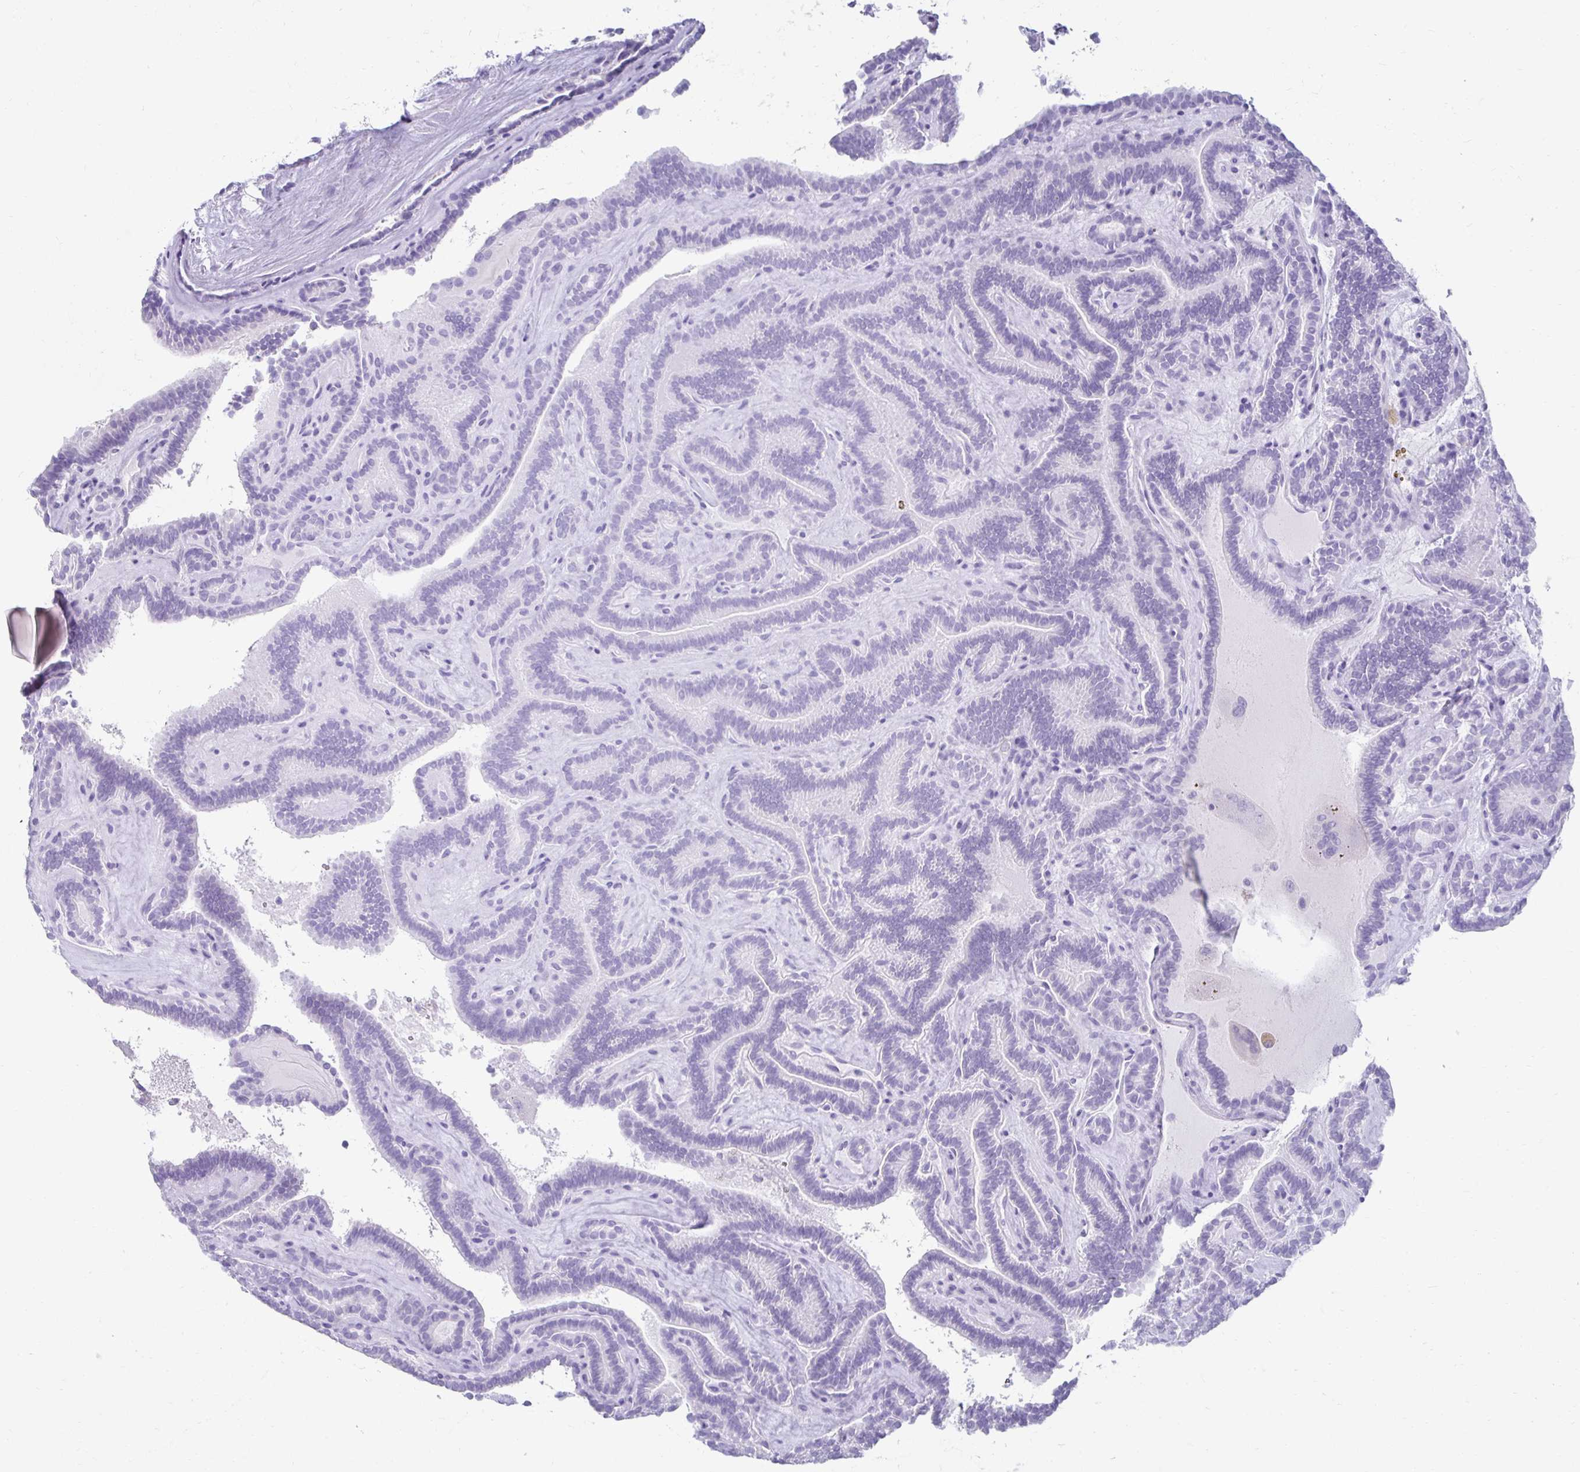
{"staining": {"intensity": "negative", "quantity": "none", "location": "none"}, "tissue": "thyroid cancer", "cell_type": "Tumor cells", "image_type": "cancer", "snomed": [{"axis": "morphology", "description": "Papillary adenocarcinoma, NOS"}, {"axis": "topography", "description": "Thyroid gland"}], "caption": "Papillary adenocarcinoma (thyroid) stained for a protein using immunohistochemistry shows no positivity tumor cells.", "gene": "CST6", "patient": {"sex": "female", "age": 21}}